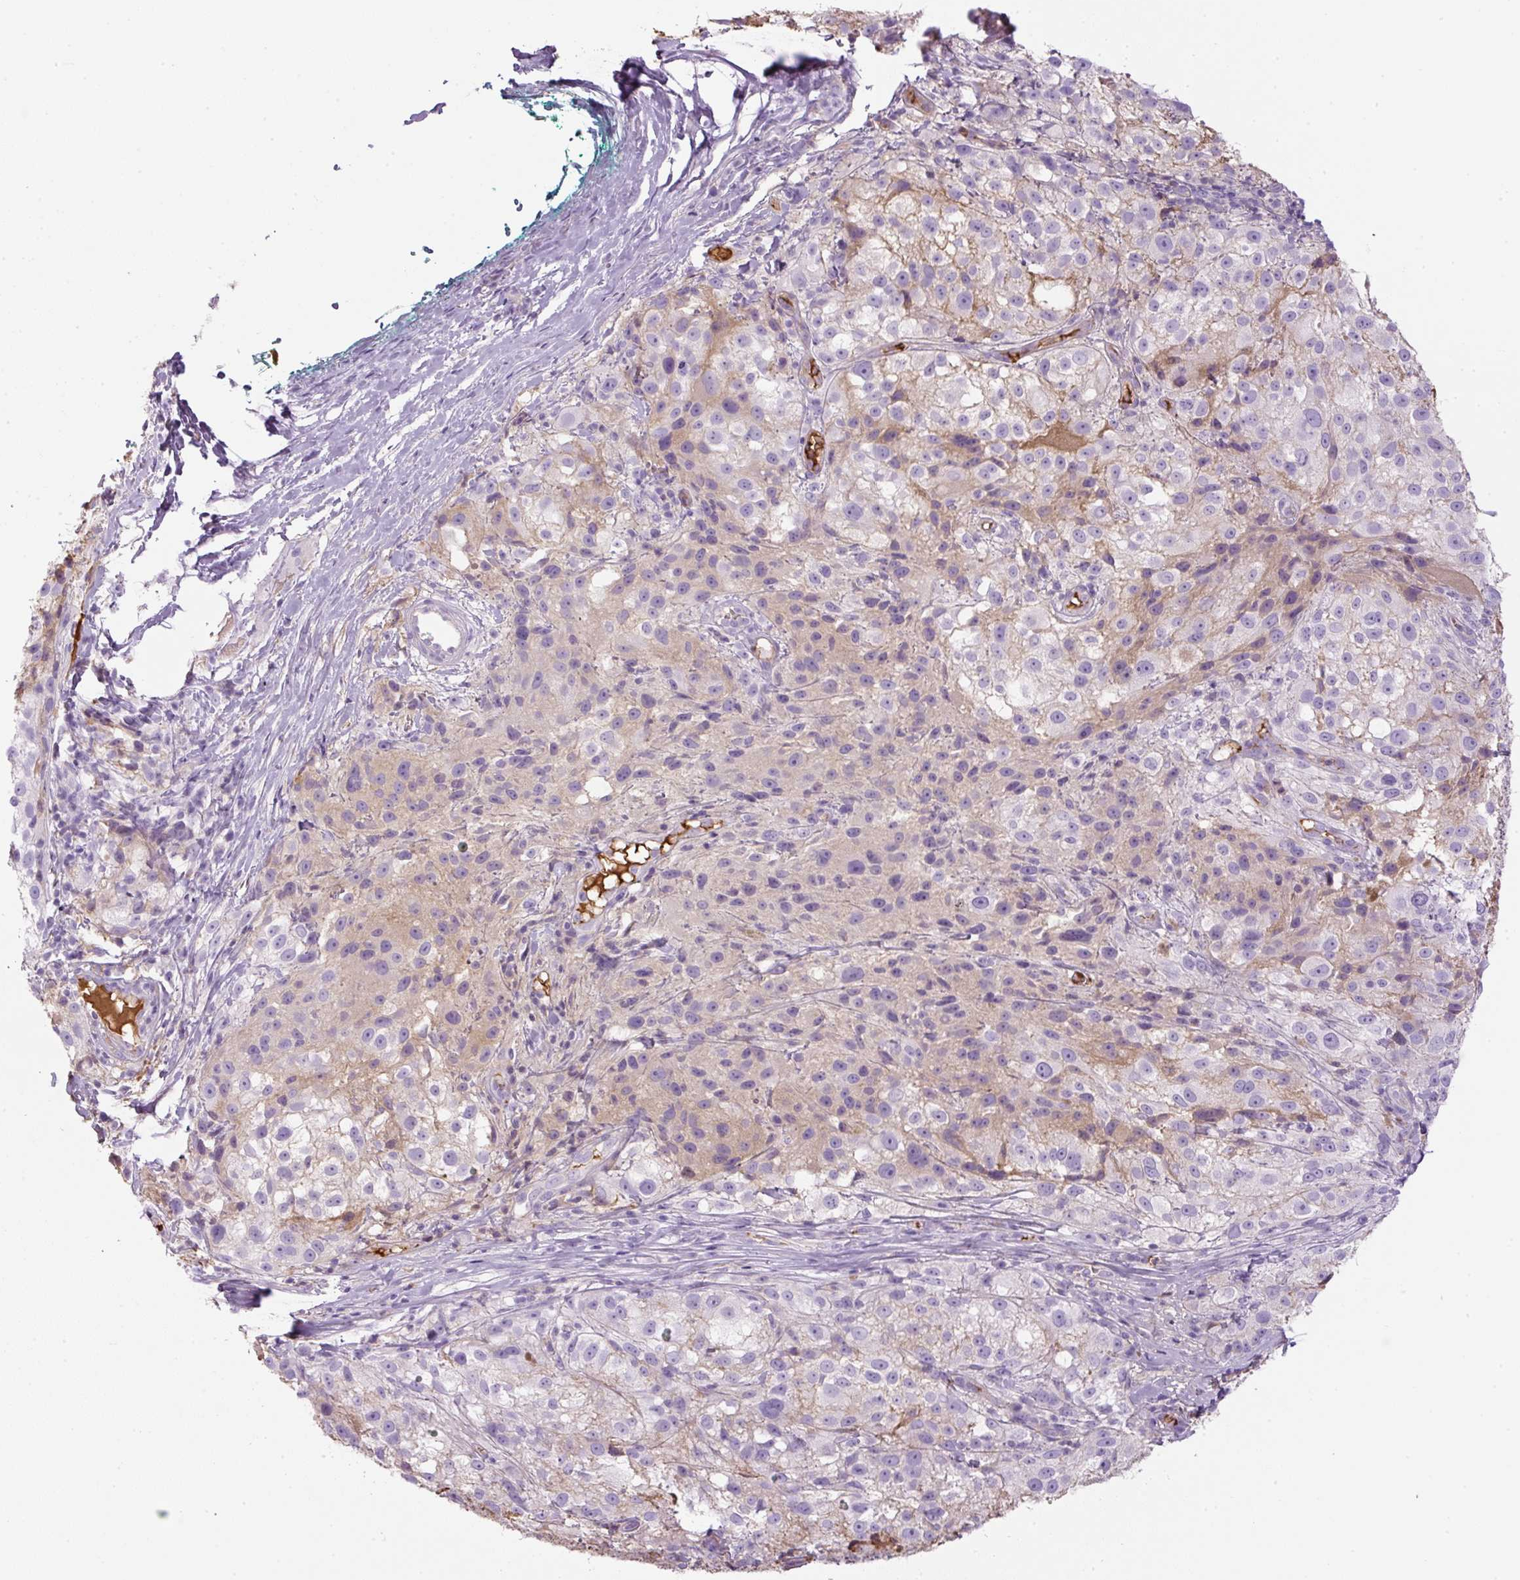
{"staining": {"intensity": "weak", "quantity": "<25%", "location": "cytoplasmic/membranous"}, "tissue": "melanoma", "cell_type": "Tumor cells", "image_type": "cancer", "snomed": [{"axis": "morphology", "description": "Necrosis, NOS"}, {"axis": "morphology", "description": "Malignant melanoma, NOS"}, {"axis": "topography", "description": "Skin"}], "caption": "There is no significant positivity in tumor cells of malignant melanoma. (DAB immunohistochemistry visualized using brightfield microscopy, high magnification).", "gene": "APOA1", "patient": {"sex": "female", "age": 87}}